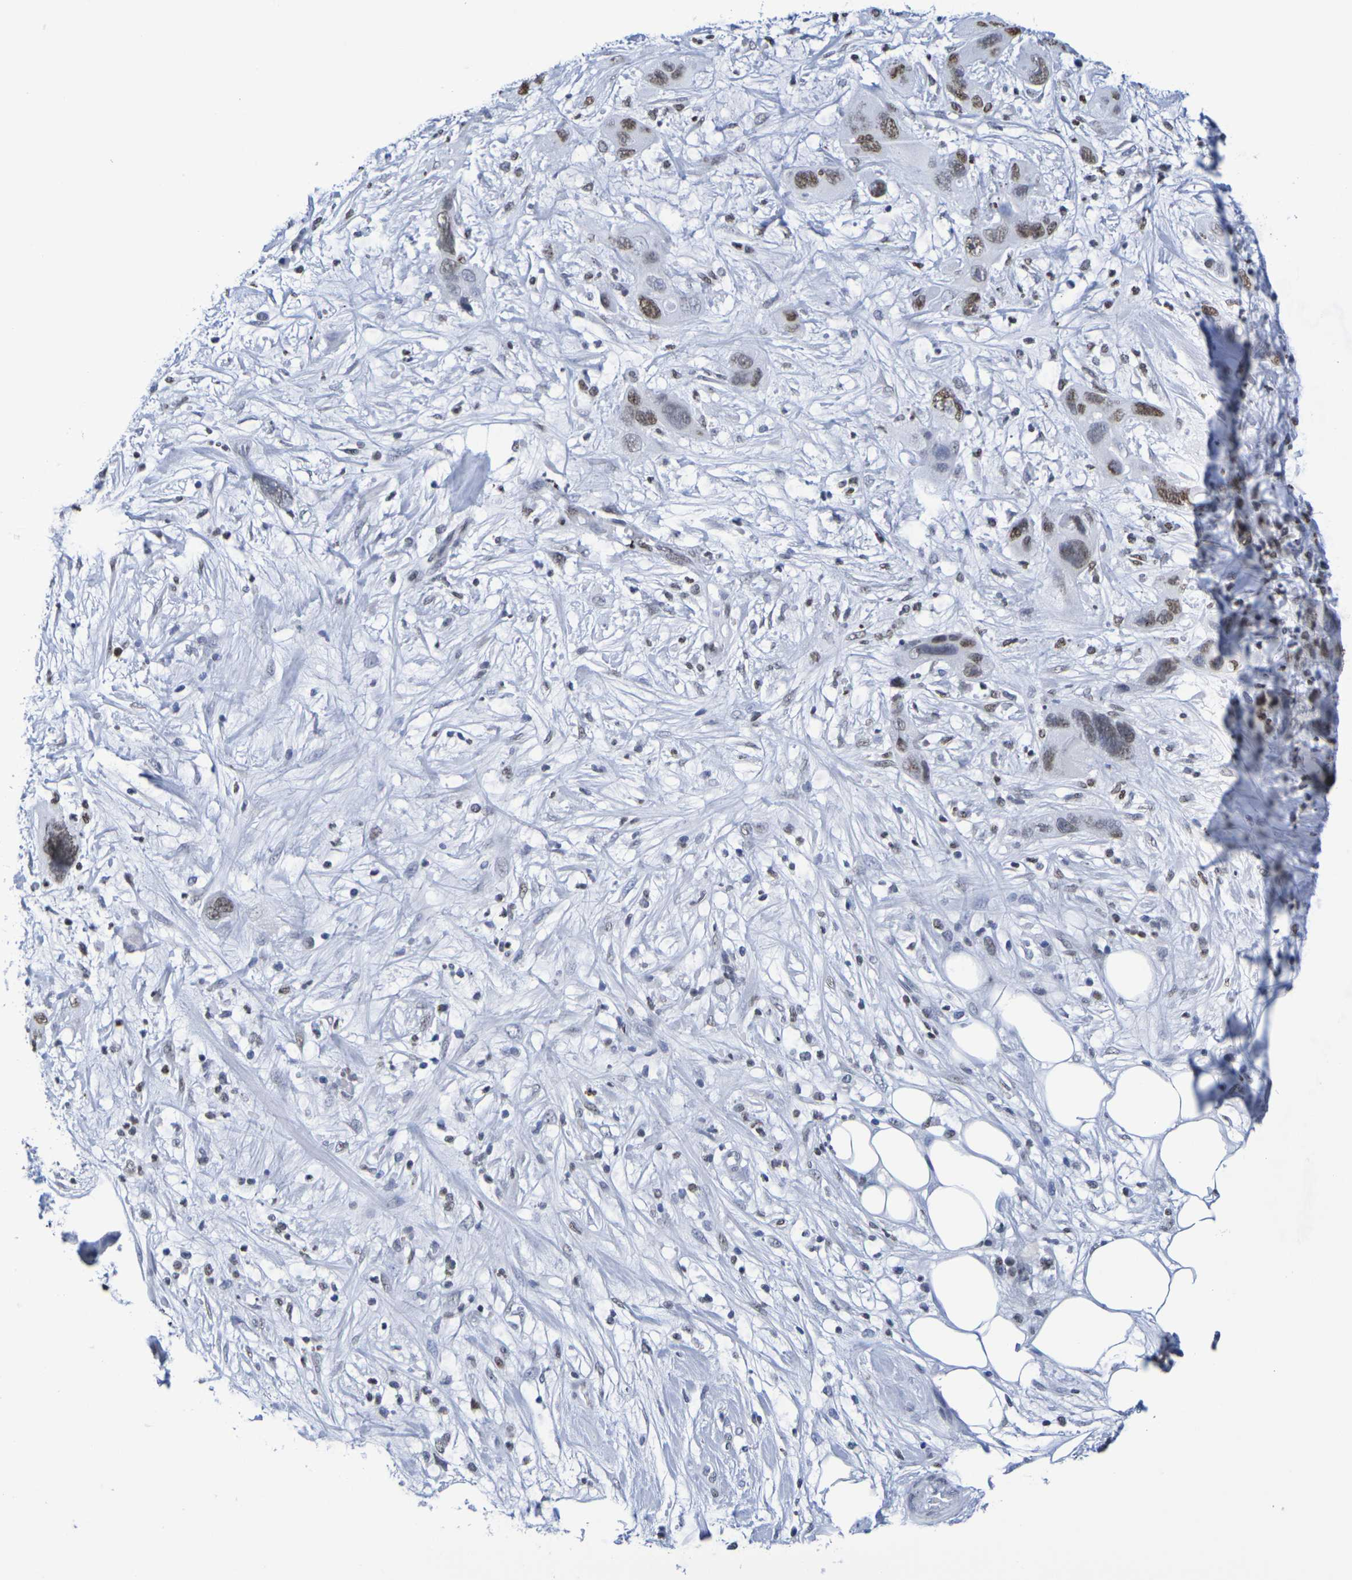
{"staining": {"intensity": "moderate", "quantity": ">75%", "location": "nuclear"}, "tissue": "pancreatic cancer", "cell_type": "Tumor cells", "image_type": "cancer", "snomed": [{"axis": "morphology", "description": "Adenocarcinoma, NOS"}, {"axis": "topography", "description": "Pancreas"}], "caption": "Immunohistochemical staining of adenocarcinoma (pancreatic) reveals moderate nuclear protein staining in about >75% of tumor cells. (DAB = brown stain, brightfield microscopy at high magnification).", "gene": "H1-5", "patient": {"sex": "female", "age": 71}}